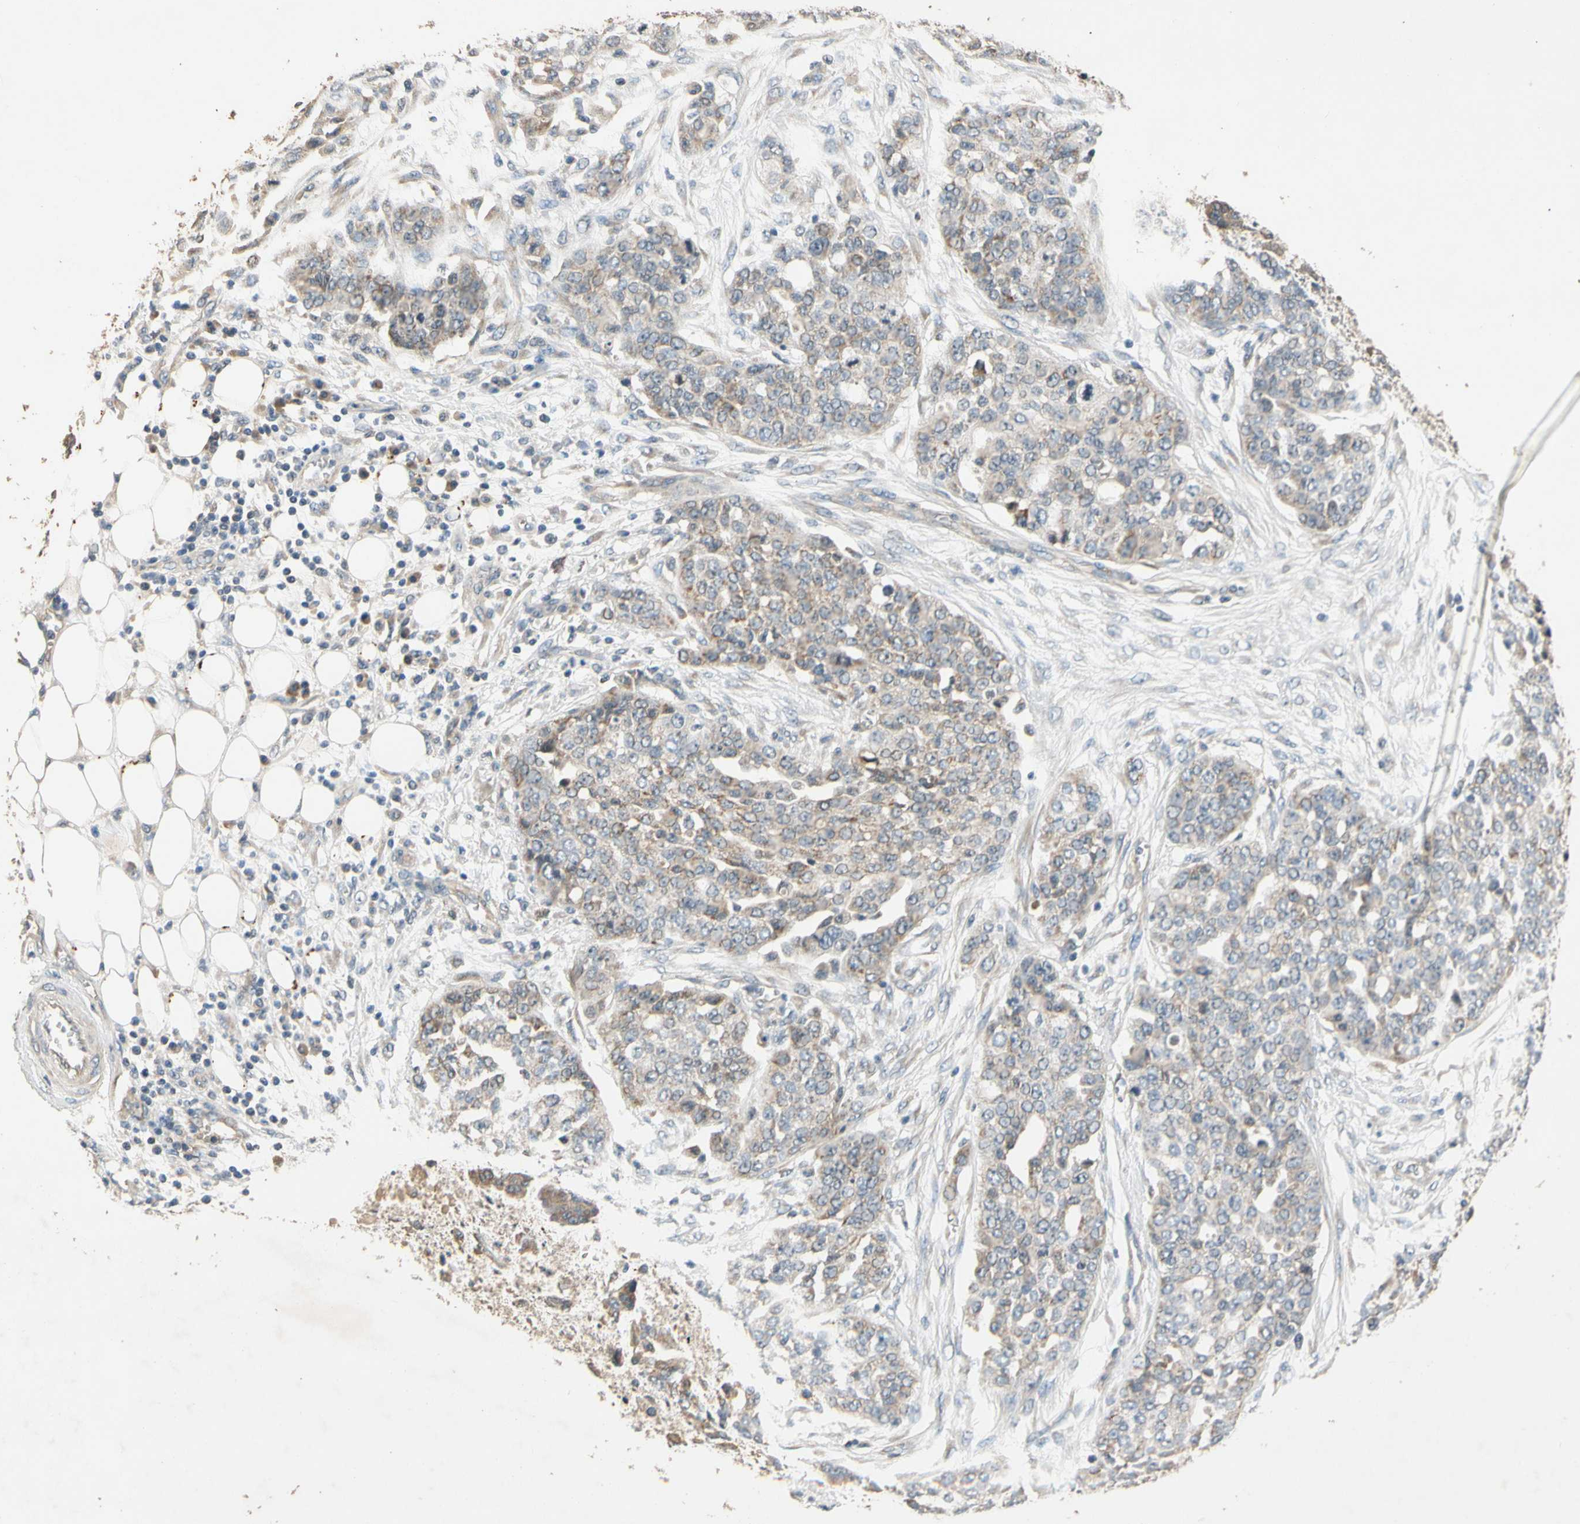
{"staining": {"intensity": "weak", "quantity": "25%-75%", "location": "cytoplasmic/membranous"}, "tissue": "ovarian cancer", "cell_type": "Tumor cells", "image_type": "cancer", "snomed": [{"axis": "morphology", "description": "Cystadenocarcinoma, serous, NOS"}, {"axis": "topography", "description": "Soft tissue"}, {"axis": "topography", "description": "Ovary"}], "caption": "Weak cytoplasmic/membranous expression is identified in approximately 25%-75% of tumor cells in ovarian serous cystadenocarcinoma. (DAB (3,3'-diaminobenzidine) IHC, brown staining for protein, blue staining for nuclei).", "gene": "ALKBH3", "patient": {"sex": "female", "age": 57}}